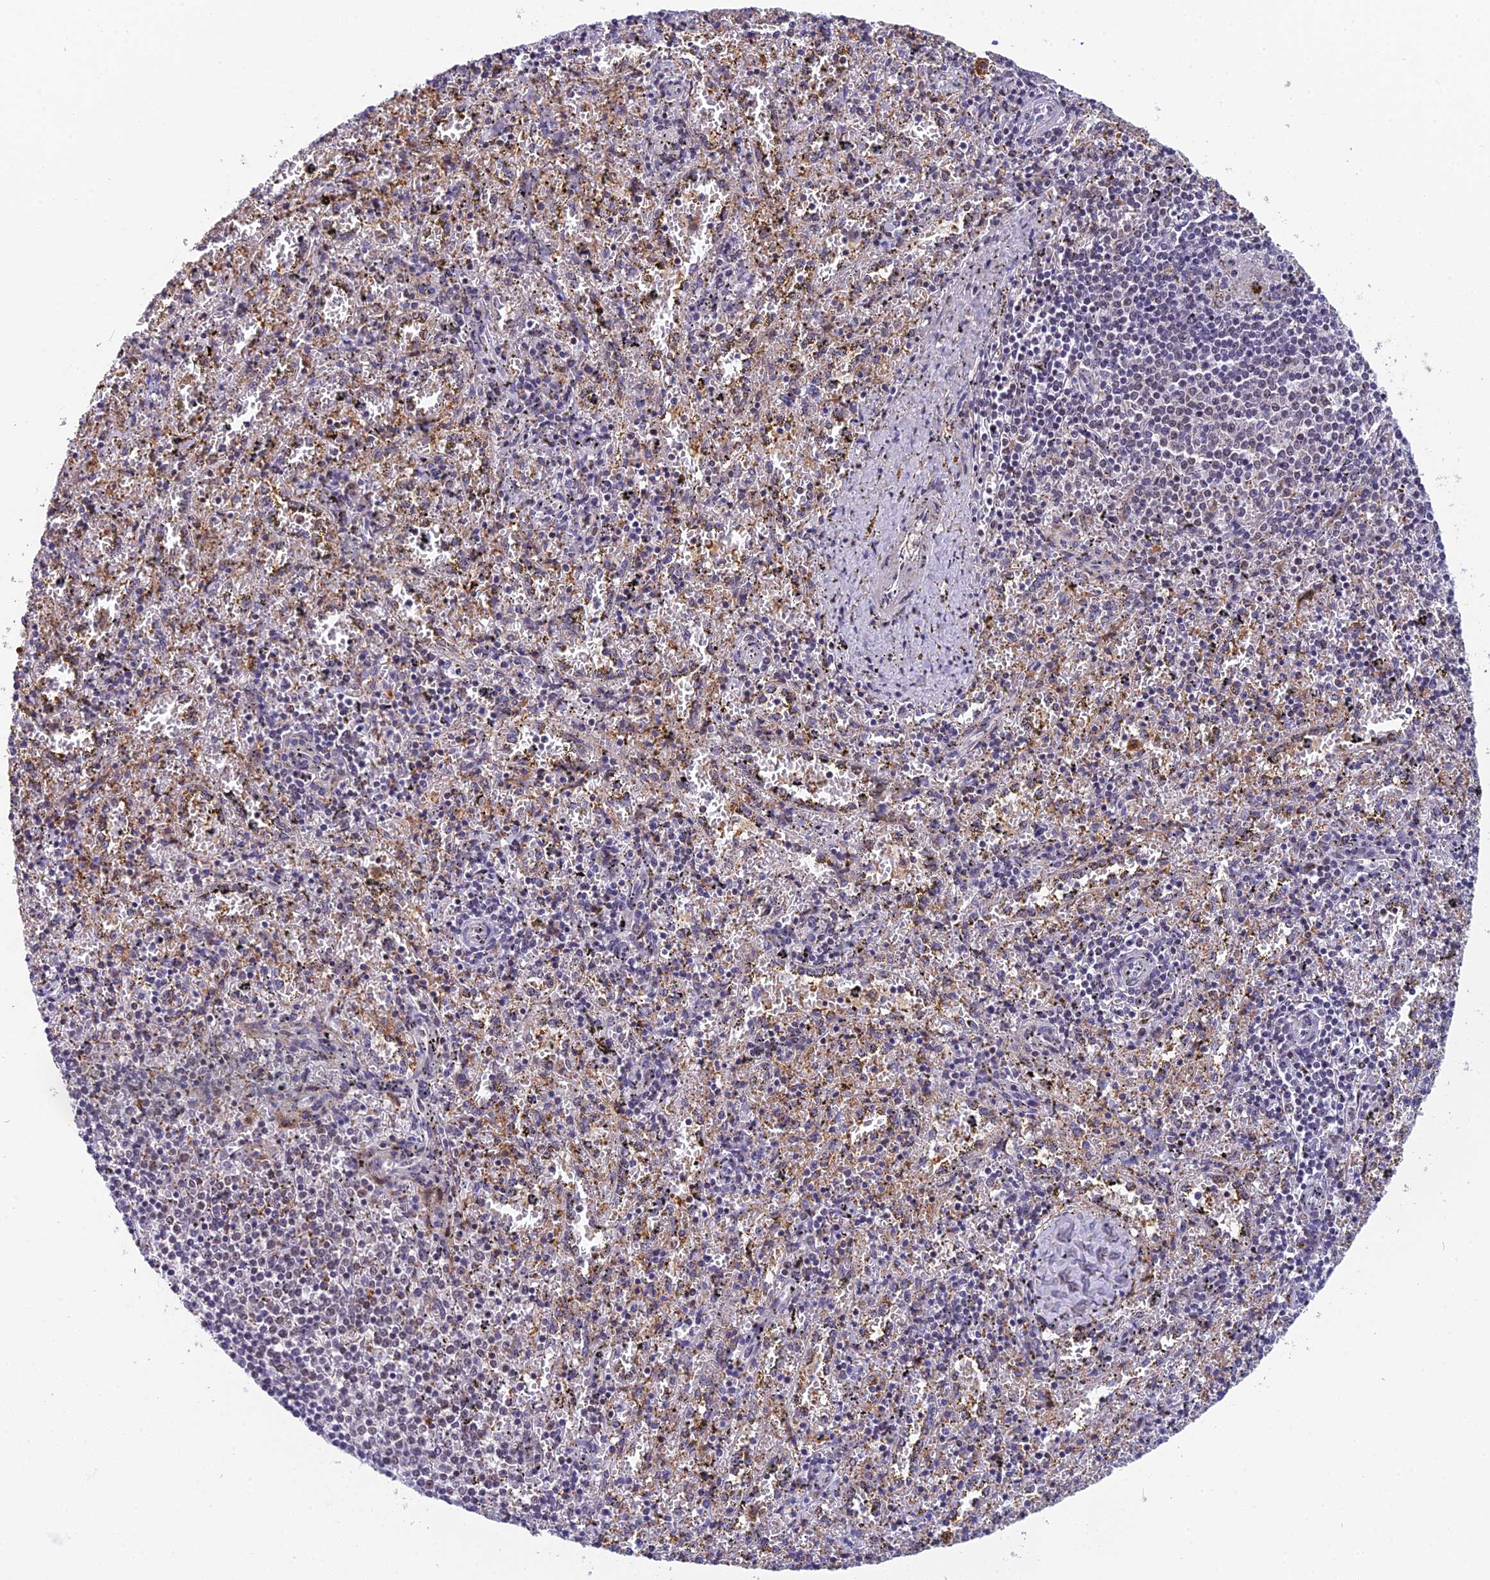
{"staining": {"intensity": "weak", "quantity": "<25%", "location": "cytoplasmic/membranous"}, "tissue": "spleen", "cell_type": "Cells in red pulp", "image_type": "normal", "snomed": [{"axis": "morphology", "description": "Normal tissue, NOS"}, {"axis": "topography", "description": "Spleen"}], "caption": "A histopathology image of spleen stained for a protein demonstrates no brown staining in cells in red pulp.", "gene": "CMC1", "patient": {"sex": "male", "age": 11}}